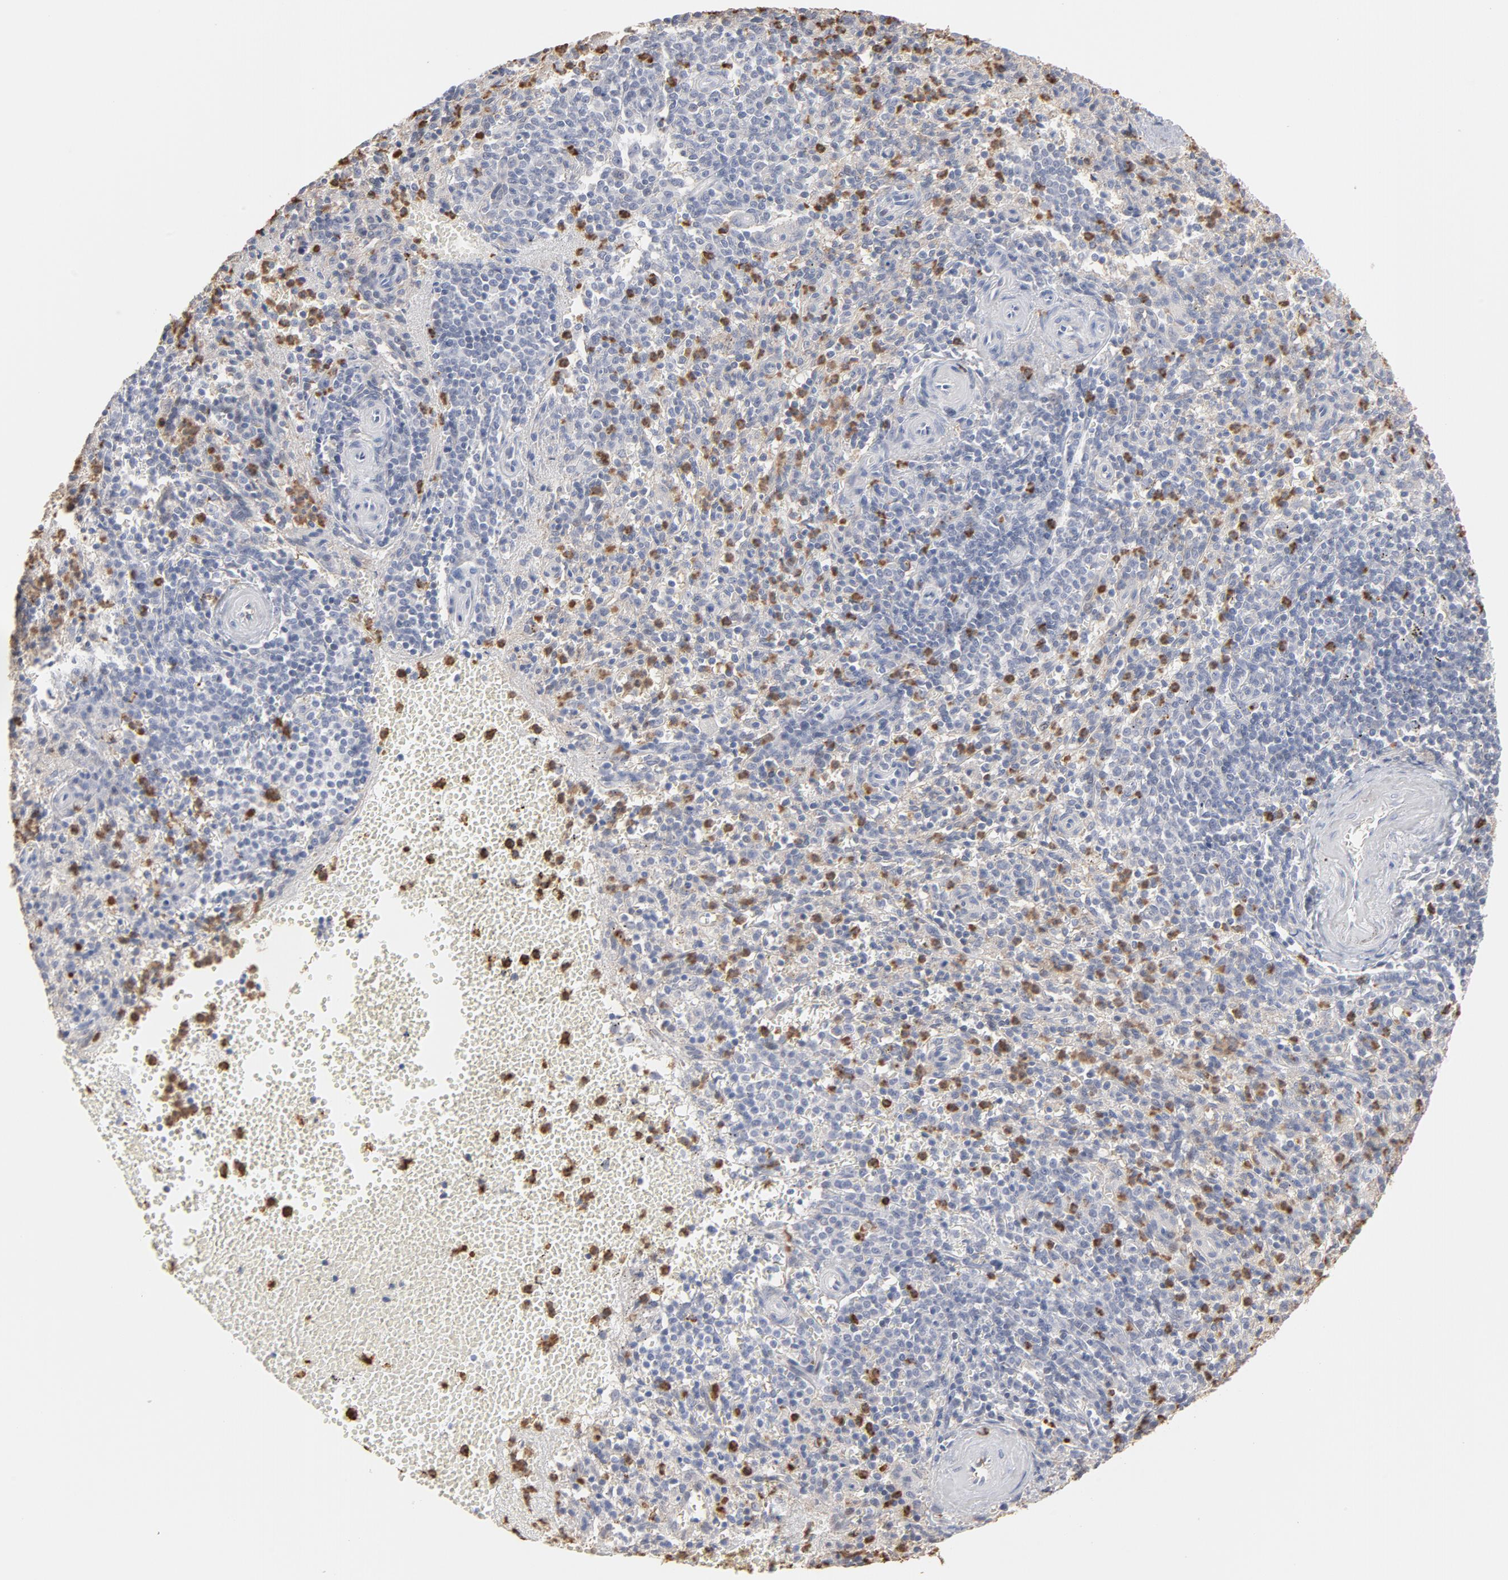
{"staining": {"intensity": "strong", "quantity": "<25%", "location": "cytoplasmic/membranous"}, "tissue": "spleen", "cell_type": "Cells in red pulp", "image_type": "normal", "snomed": [{"axis": "morphology", "description": "Normal tissue, NOS"}, {"axis": "topography", "description": "Spleen"}], "caption": "Protein analysis of normal spleen reveals strong cytoplasmic/membranous expression in approximately <25% of cells in red pulp. (DAB (3,3'-diaminobenzidine) IHC, brown staining for protein, blue staining for nuclei).", "gene": "PNMA1", "patient": {"sex": "male", "age": 72}}